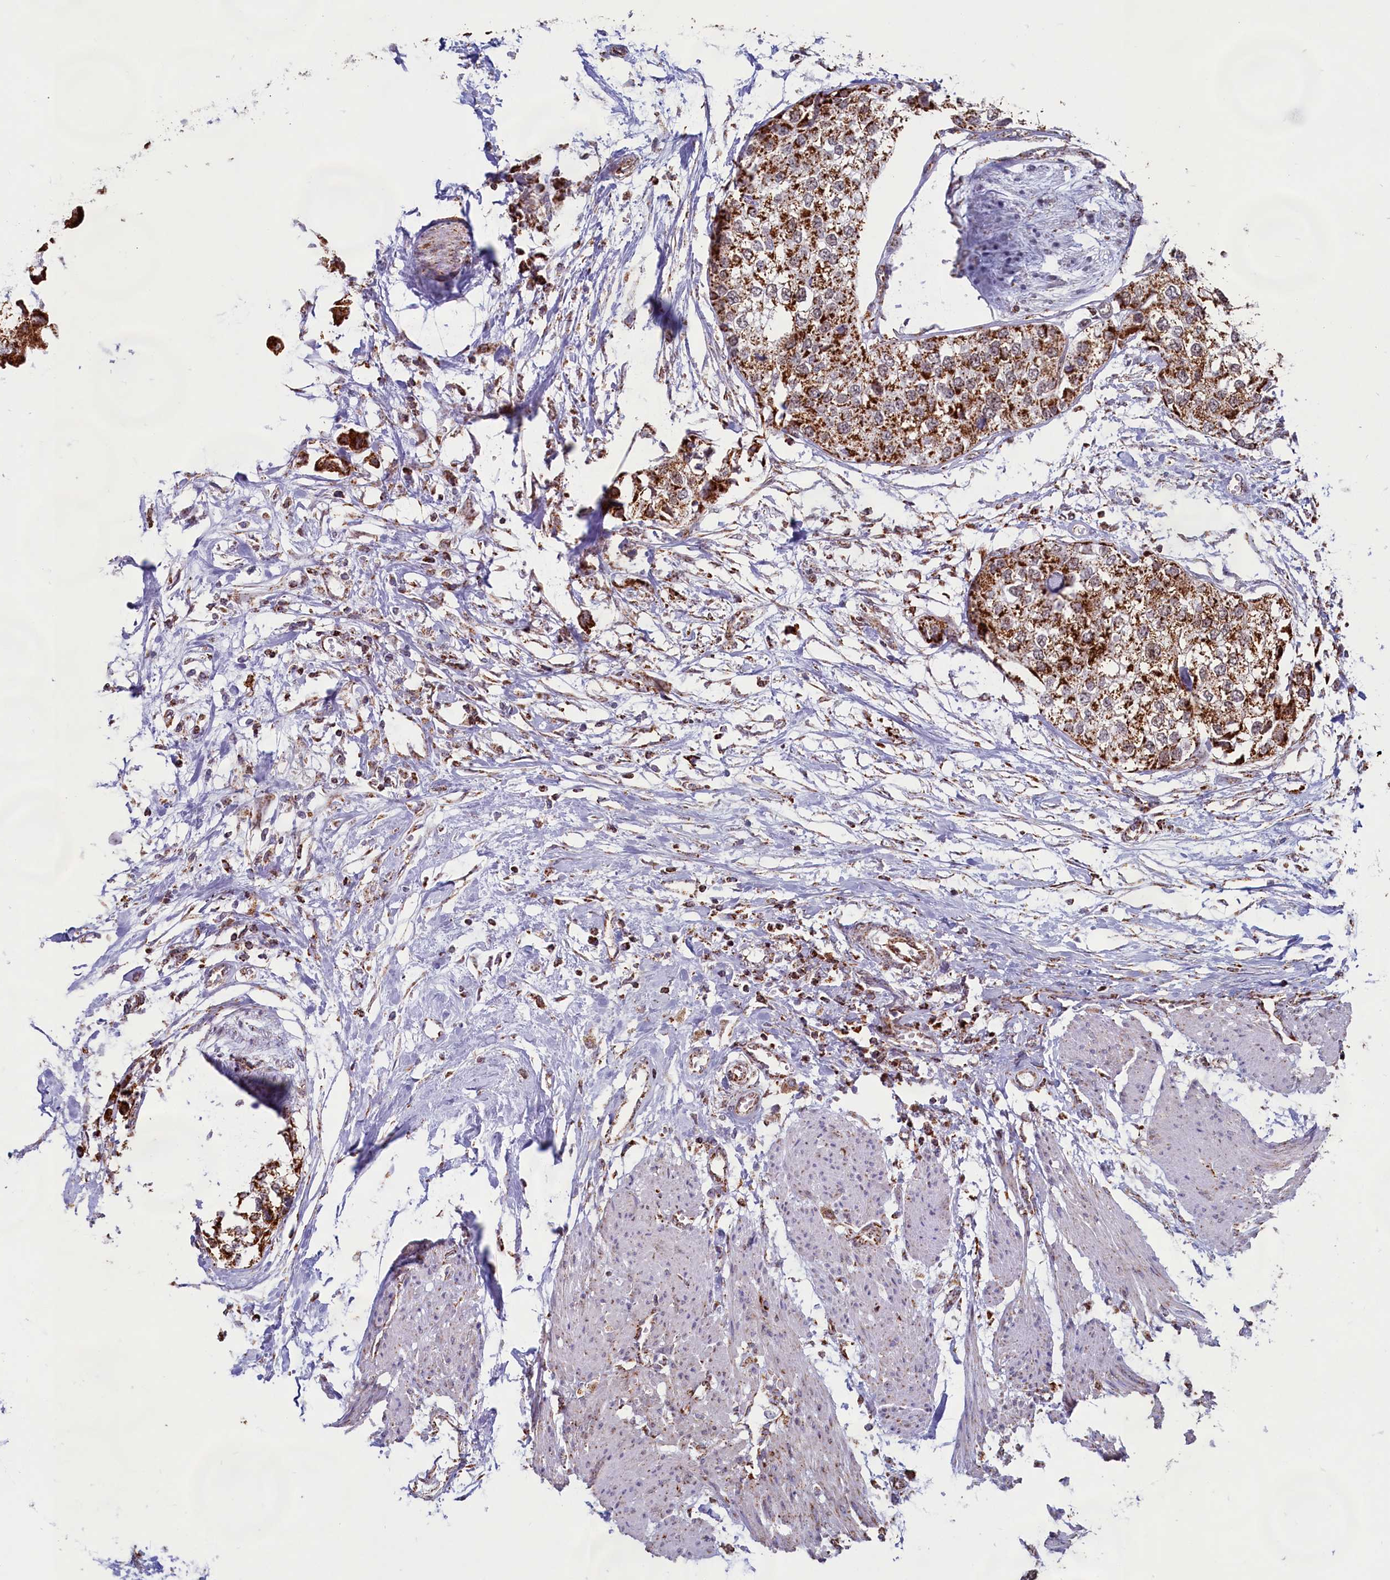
{"staining": {"intensity": "strong", "quantity": ">75%", "location": "cytoplasmic/membranous"}, "tissue": "urothelial cancer", "cell_type": "Tumor cells", "image_type": "cancer", "snomed": [{"axis": "morphology", "description": "Urothelial carcinoma, High grade"}, {"axis": "topography", "description": "Urinary bladder"}], "caption": "Strong cytoplasmic/membranous protein expression is identified in about >75% of tumor cells in urothelial carcinoma (high-grade).", "gene": "C1D", "patient": {"sex": "male", "age": 64}}